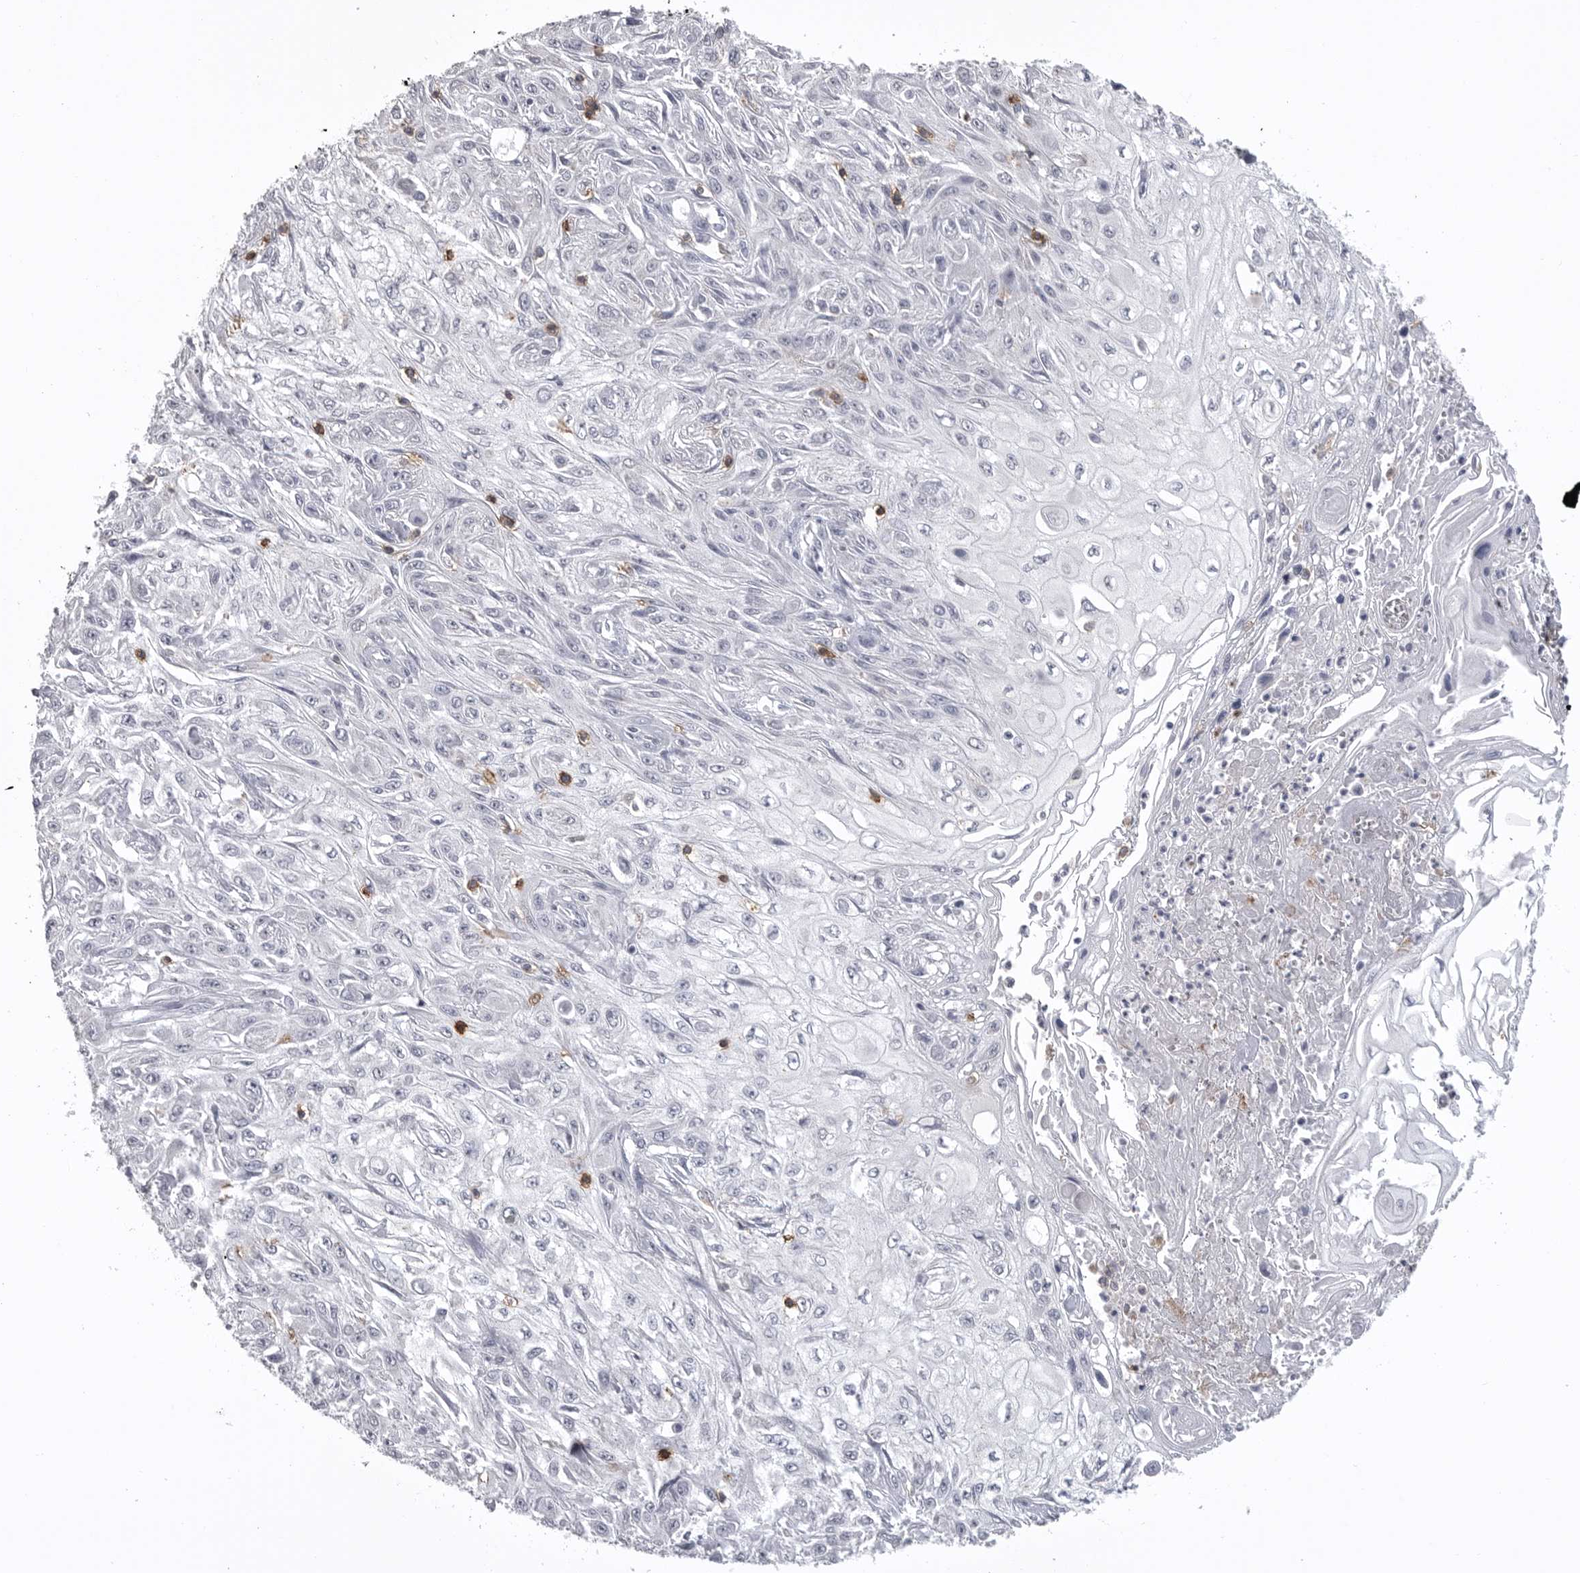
{"staining": {"intensity": "negative", "quantity": "none", "location": "none"}, "tissue": "skin cancer", "cell_type": "Tumor cells", "image_type": "cancer", "snomed": [{"axis": "morphology", "description": "Squamous cell carcinoma, NOS"}, {"axis": "morphology", "description": "Squamous cell carcinoma, metastatic, NOS"}, {"axis": "topography", "description": "Skin"}, {"axis": "topography", "description": "Lymph node"}], "caption": "Skin cancer was stained to show a protein in brown. There is no significant expression in tumor cells. (Stains: DAB (3,3'-diaminobenzidine) IHC with hematoxylin counter stain, Microscopy: brightfield microscopy at high magnification).", "gene": "ITGAL", "patient": {"sex": "male", "age": 75}}